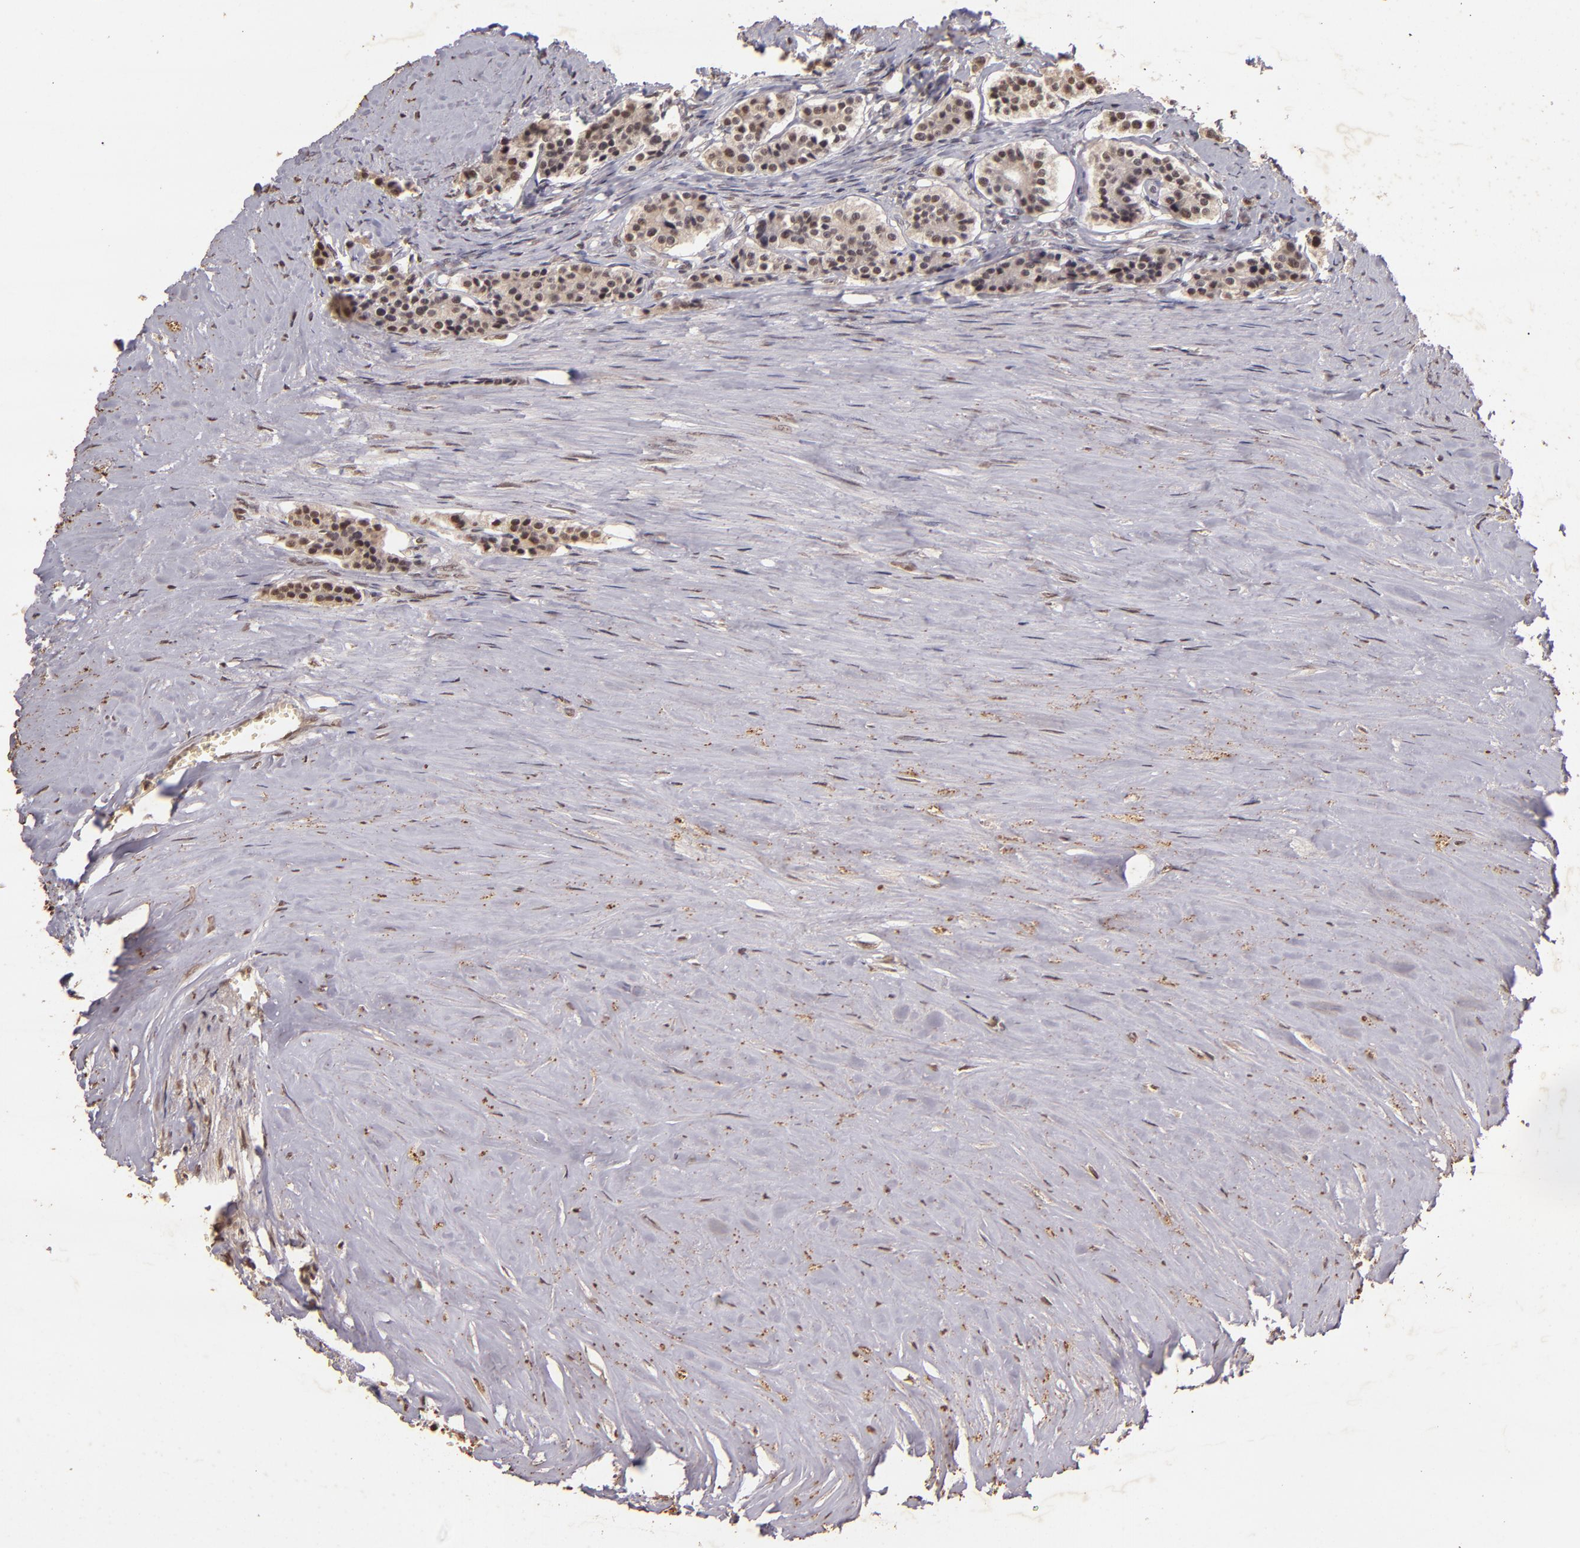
{"staining": {"intensity": "weak", "quantity": ">75%", "location": "cytoplasmic/membranous,nuclear"}, "tissue": "carcinoid", "cell_type": "Tumor cells", "image_type": "cancer", "snomed": [{"axis": "morphology", "description": "Carcinoid, malignant, NOS"}, {"axis": "topography", "description": "Small intestine"}], "caption": "A low amount of weak cytoplasmic/membranous and nuclear positivity is seen in about >75% of tumor cells in carcinoid tissue. Nuclei are stained in blue.", "gene": "CUL1", "patient": {"sex": "male", "age": 63}}